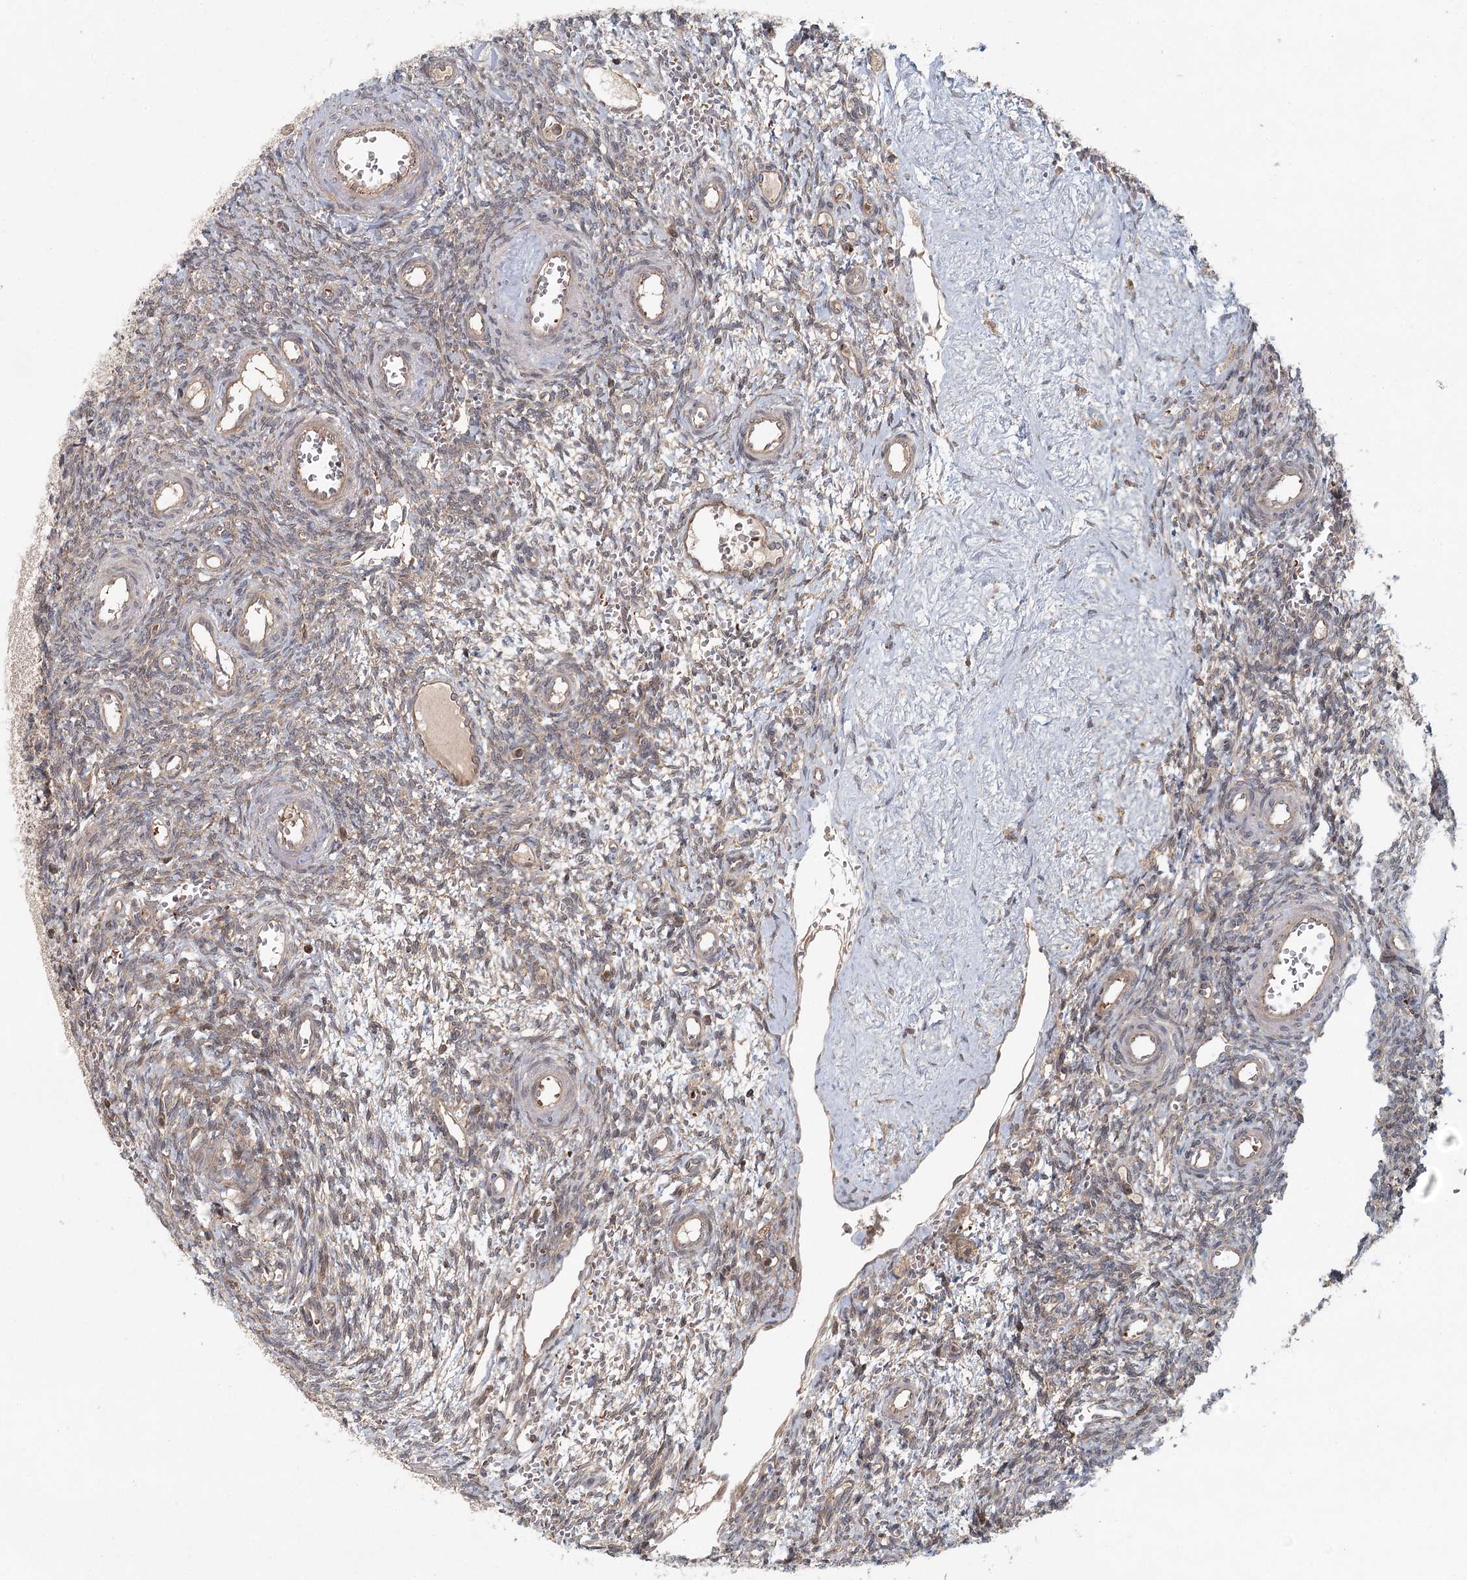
{"staining": {"intensity": "weak", "quantity": "25%-75%", "location": "cytoplasmic/membranous"}, "tissue": "ovary", "cell_type": "Ovarian stroma cells", "image_type": "normal", "snomed": [{"axis": "morphology", "description": "Normal tissue, NOS"}, {"axis": "topography", "description": "Ovary"}], "caption": "Weak cytoplasmic/membranous expression is appreciated in about 25%-75% of ovarian stroma cells in benign ovary. The staining is performed using DAB brown chromogen to label protein expression. The nuclei are counter-stained blue using hematoxylin.", "gene": "ENSG00000273217", "patient": {"sex": "female", "age": 39}}